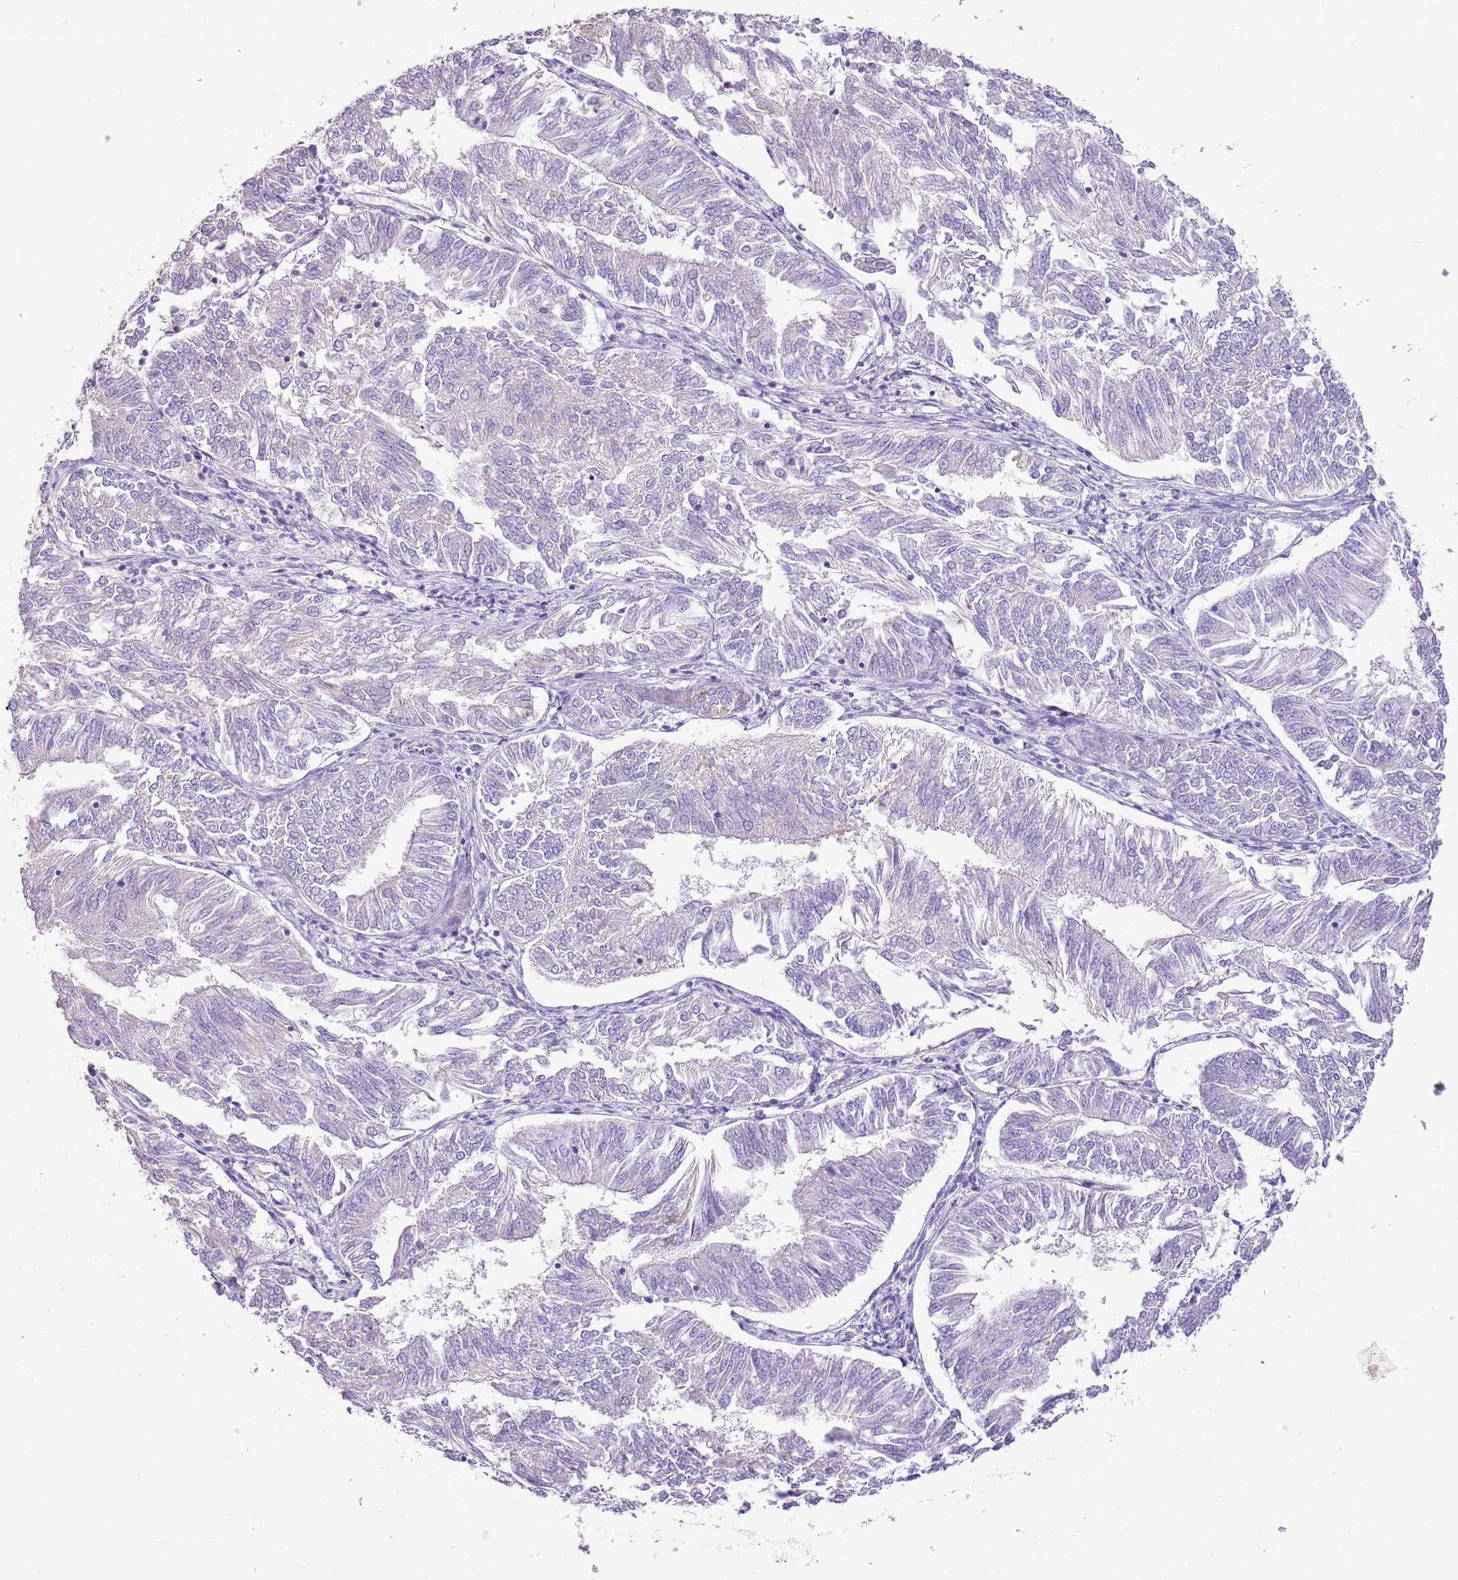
{"staining": {"intensity": "negative", "quantity": "none", "location": "none"}, "tissue": "endometrial cancer", "cell_type": "Tumor cells", "image_type": "cancer", "snomed": [{"axis": "morphology", "description": "Adenocarcinoma, NOS"}, {"axis": "topography", "description": "Endometrium"}], "caption": "Endometrial adenocarcinoma was stained to show a protein in brown. There is no significant expression in tumor cells.", "gene": "XPO7", "patient": {"sex": "female", "age": 58}}